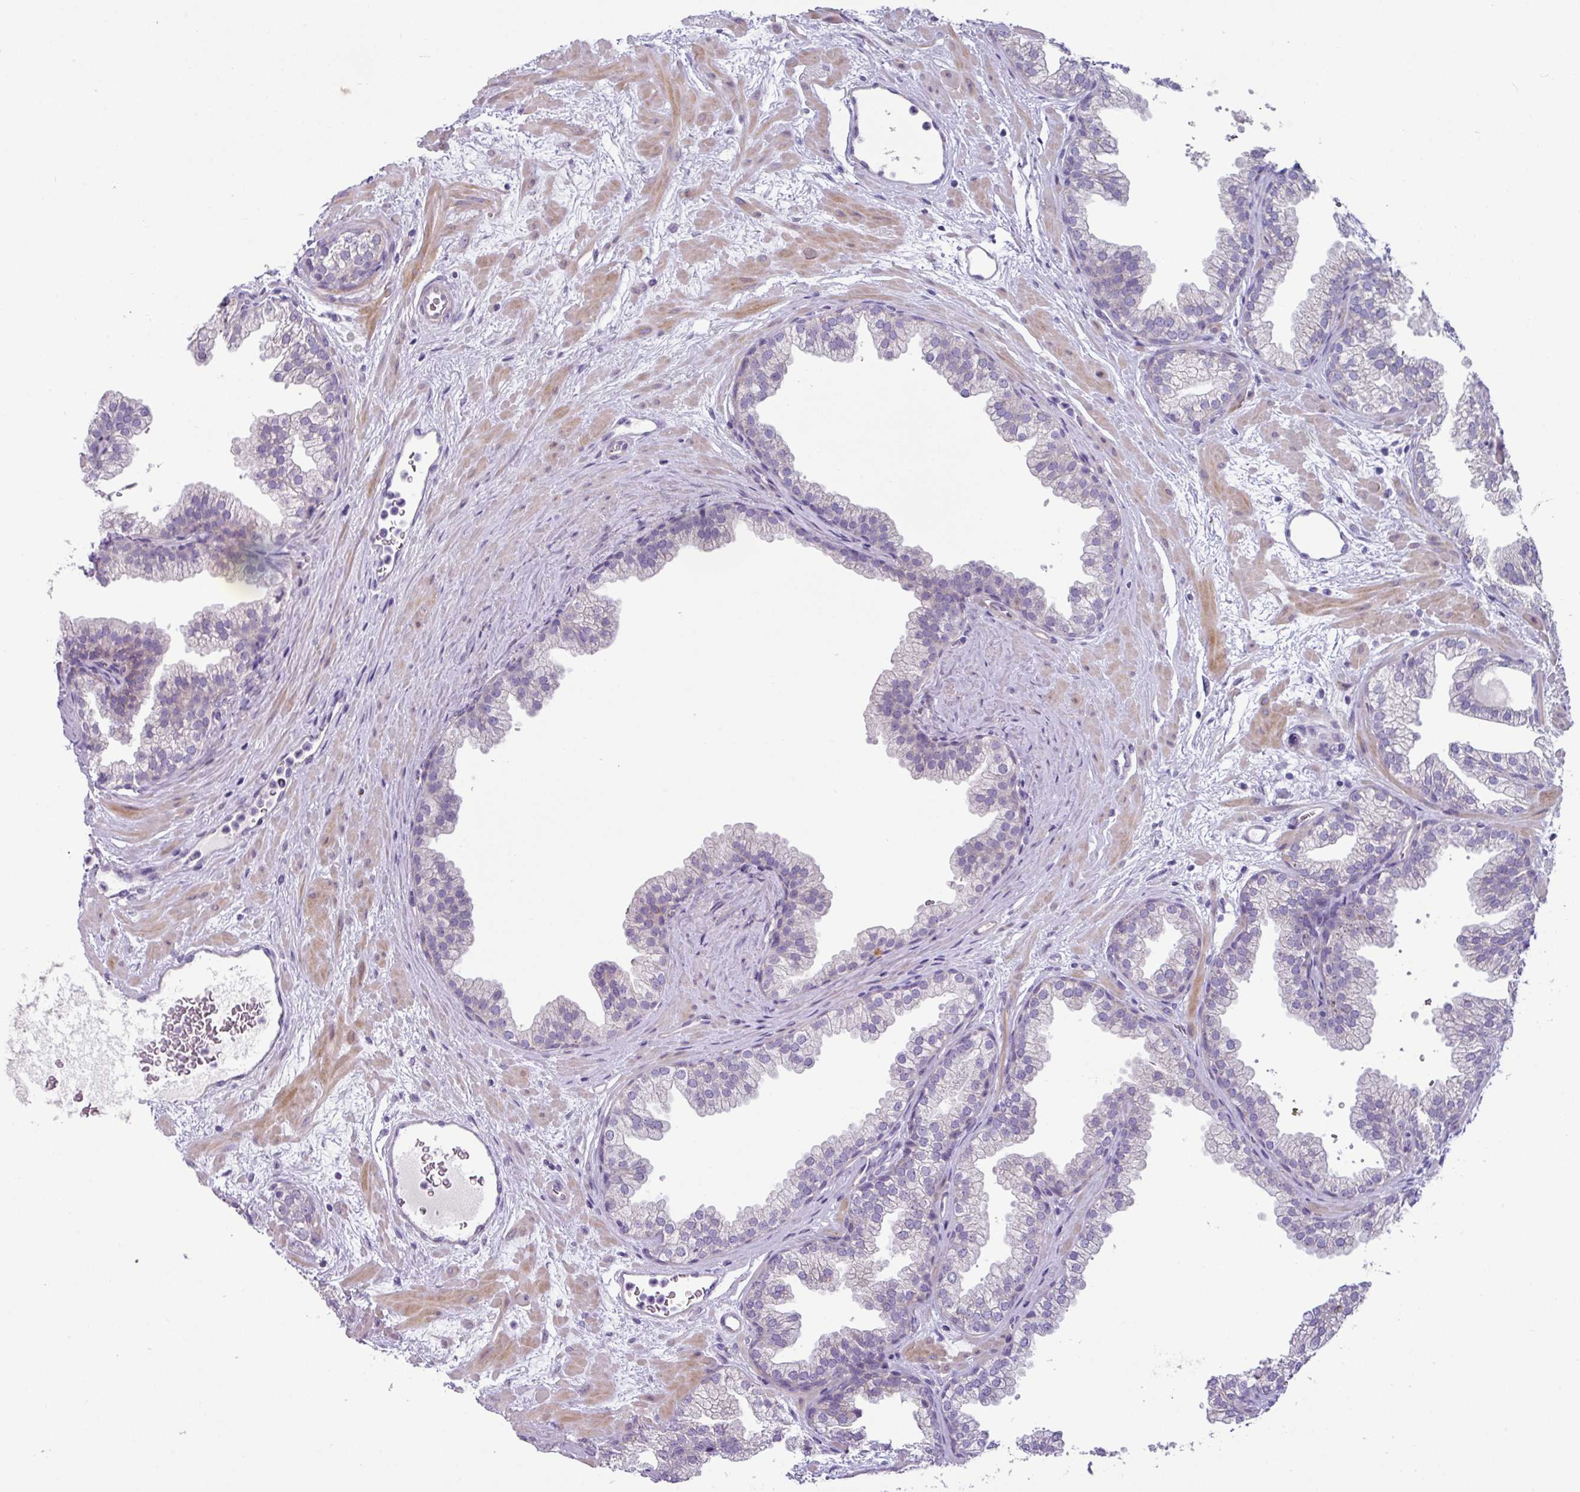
{"staining": {"intensity": "negative", "quantity": "none", "location": "none"}, "tissue": "prostate", "cell_type": "Glandular cells", "image_type": "normal", "snomed": [{"axis": "morphology", "description": "Normal tissue, NOS"}, {"axis": "topography", "description": "Prostate"}], "caption": "Immunohistochemical staining of normal human prostate demonstrates no significant expression in glandular cells.", "gene": "RGS16", "patient": {"sex": "male", "age": 37}}